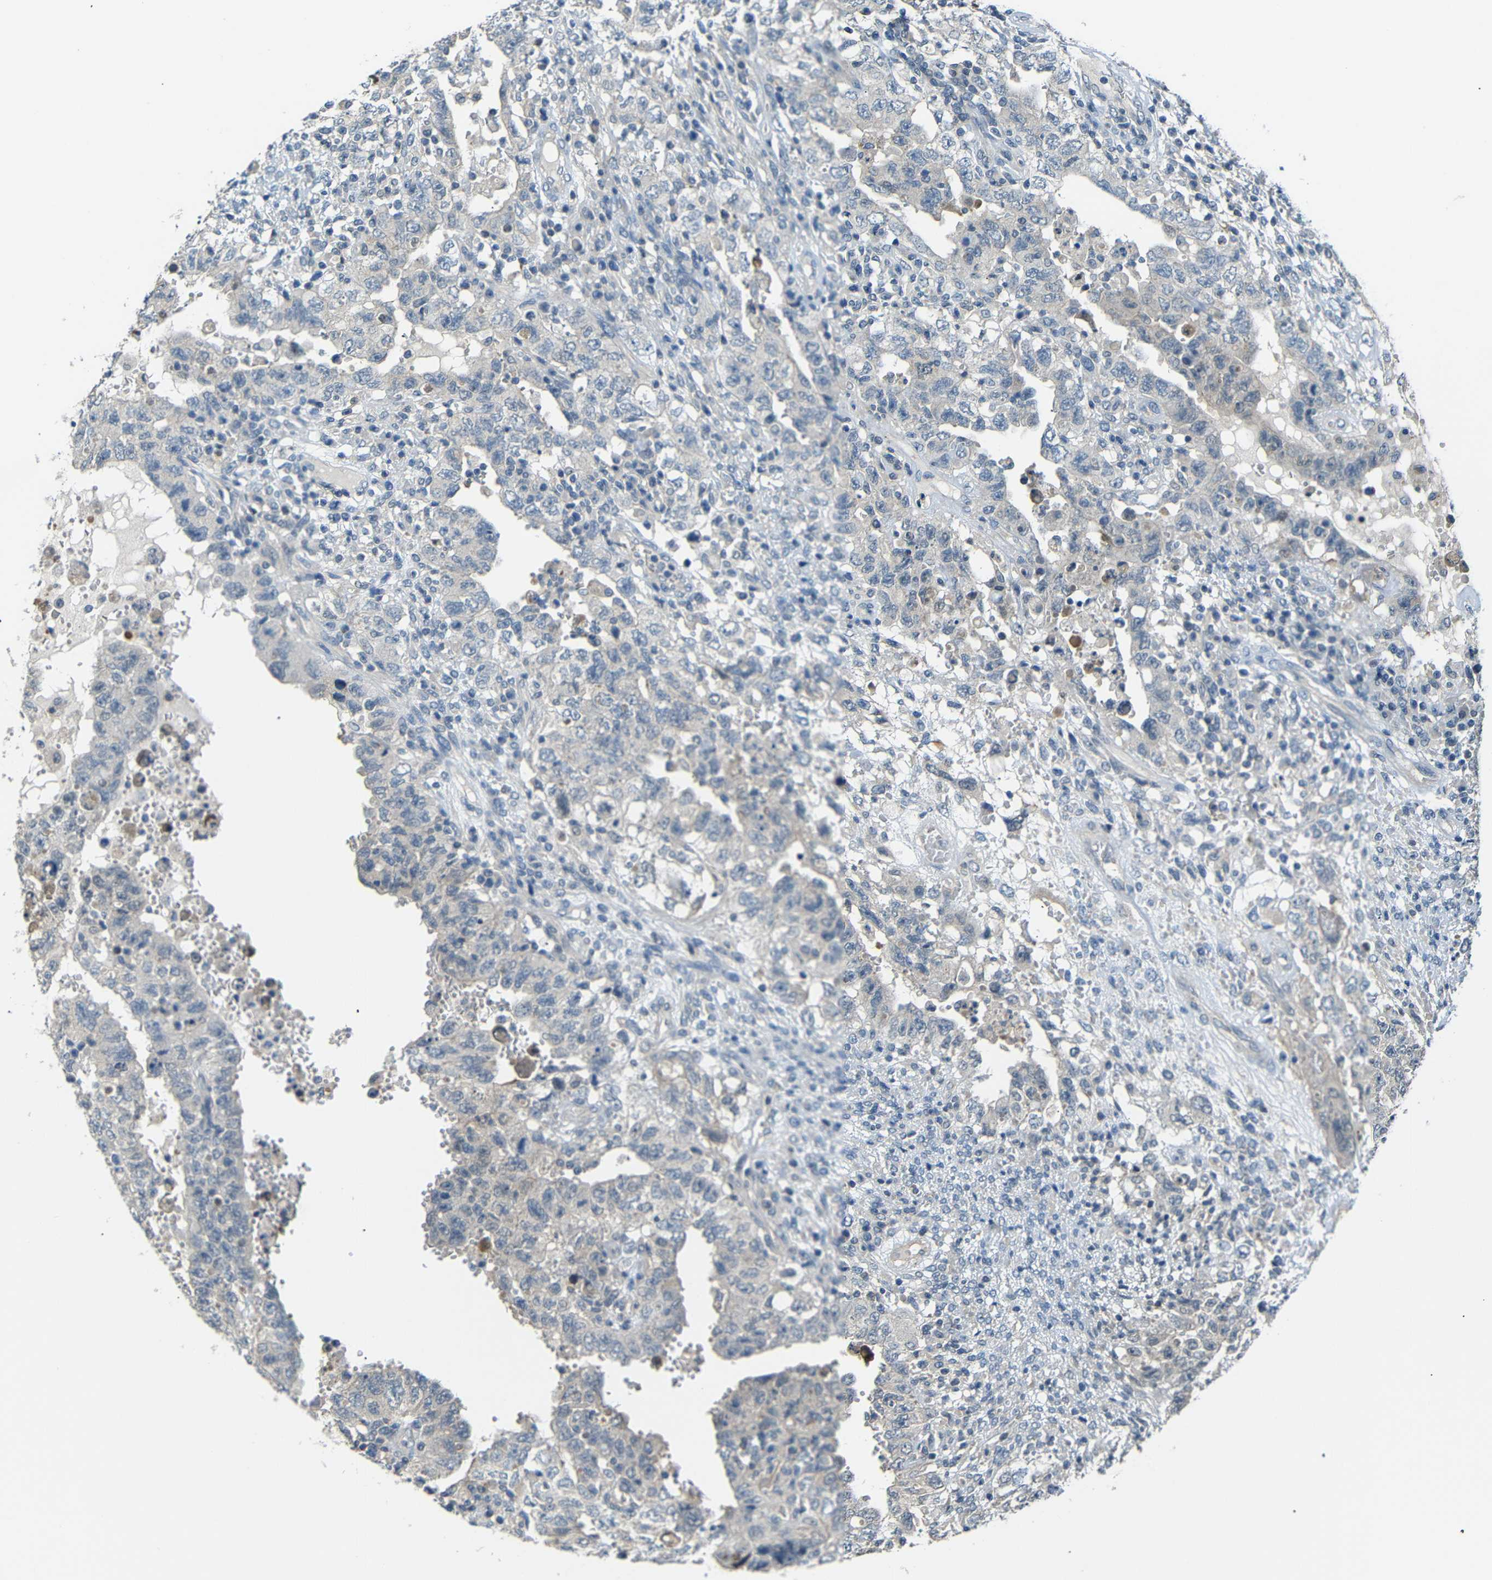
{"staining": {"intensity": "negative", "quantity": "none", "location": "none"}, "tissue": "testis cancer", "cell_type": "Tumor cells", "image_type": "cancer", "snomed": [{"axis": "morphology", "description": "Carcinoma, Embryonal, NOS"}, {"axis": "topography", "description": "Testis"}], "caption": "Immunohistochemistry image of human embryonal carcinoma (testis) stained for a protein (brown), which shows no positivity in tumor cells.", "gene": "SFN", "patient": {"sex": "male", "age": 26}}